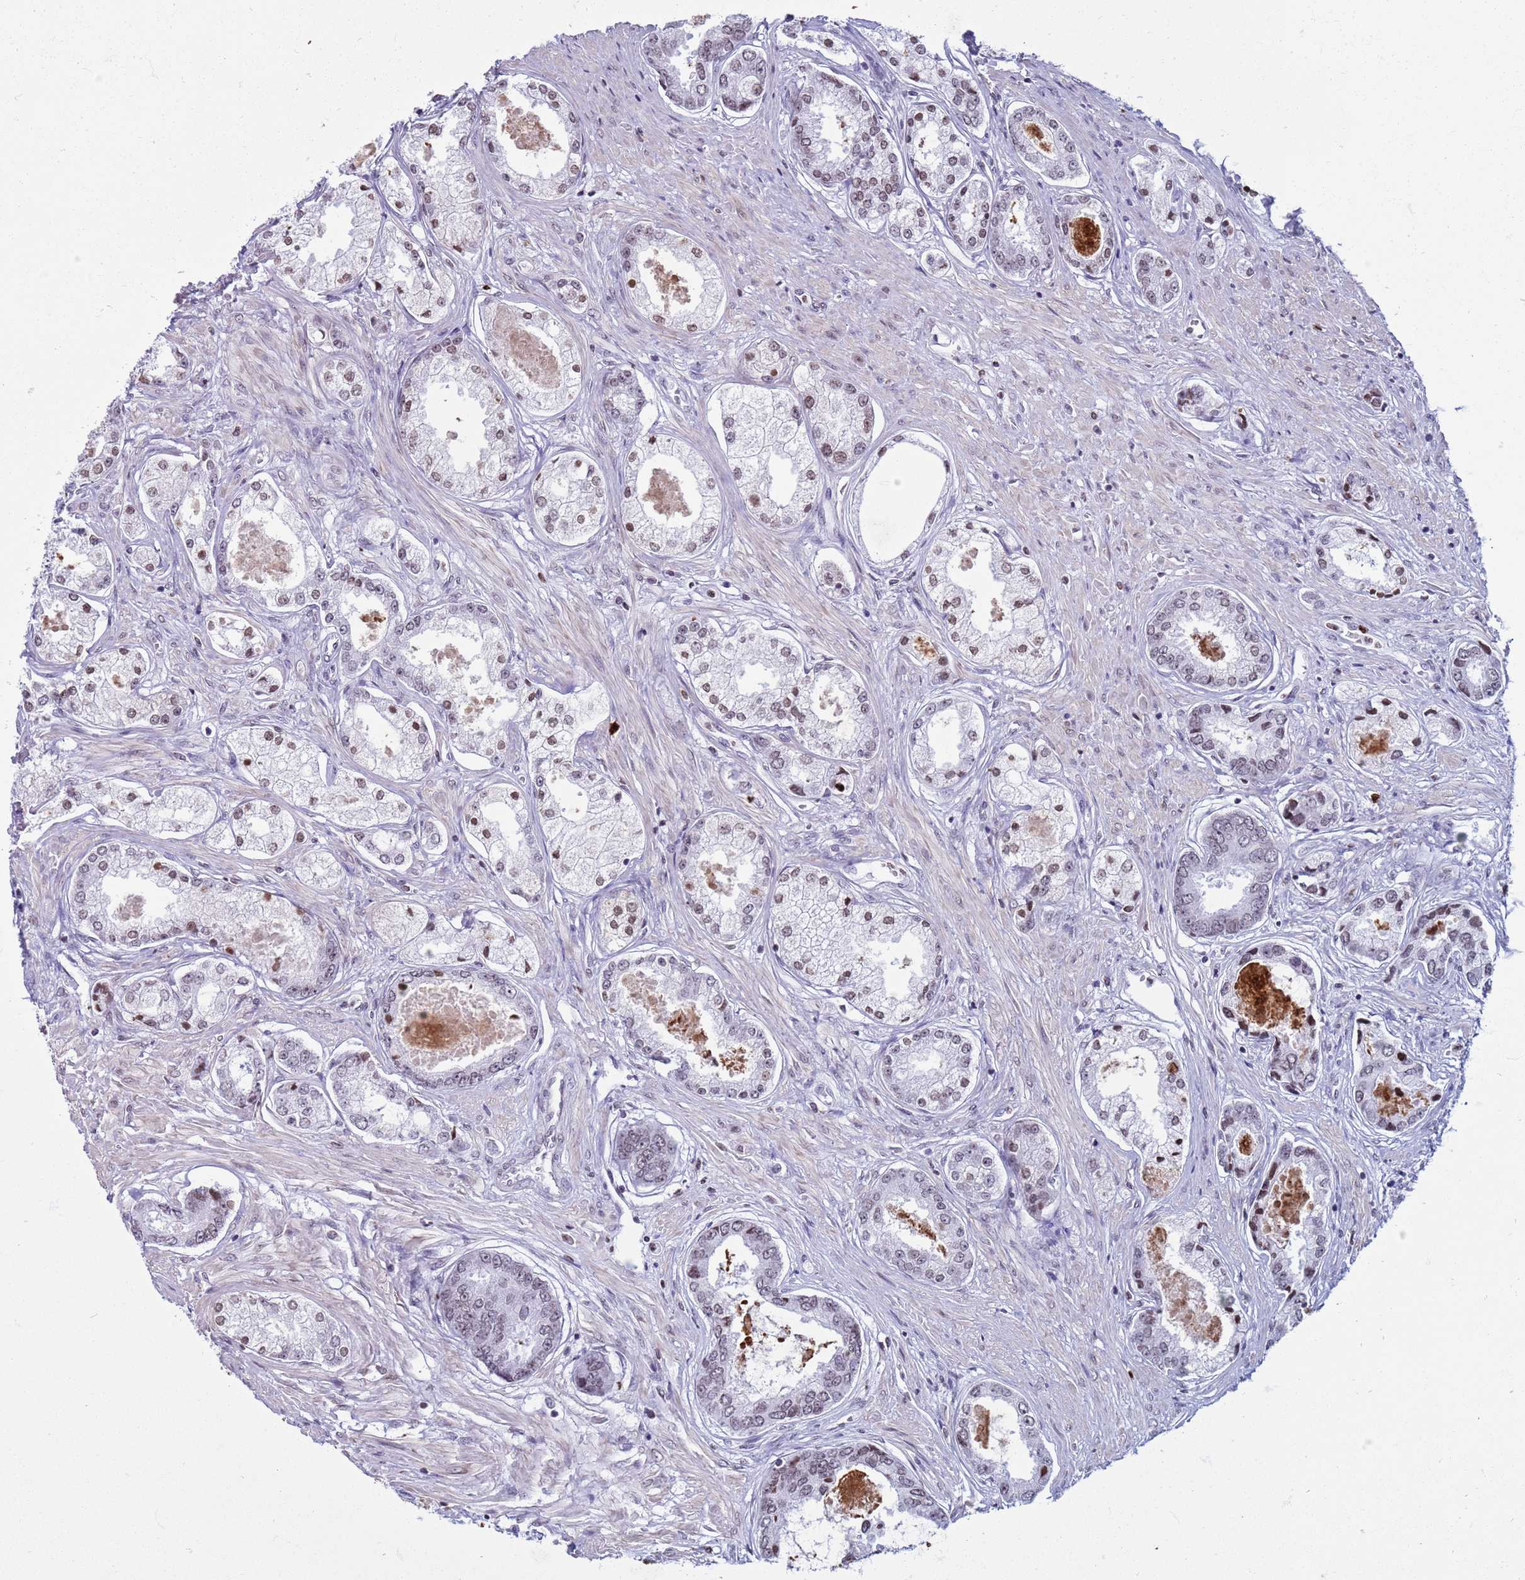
{"staining": {"intensity": "weak", "quantity": "25%-75%", "location": "nuclear"}, "tissue": "prostate cancer", "cell_type": "Tumor cells", "image_type": "cancer", "snomed": [{"axis": "morphology", "description": "Adenocarcinoma, Low grade"}, {"axis": "topography", "description": "Prostate"}], "caption": "High-power microscopy captured an immunohistochemistry image of low-grade adenocarcinoma (prostate), revealing weak nuclear expression in about 25%-75% of tumor cells.", "gene": "H4C8", "patient": {"sex": "male", "age": 68}}